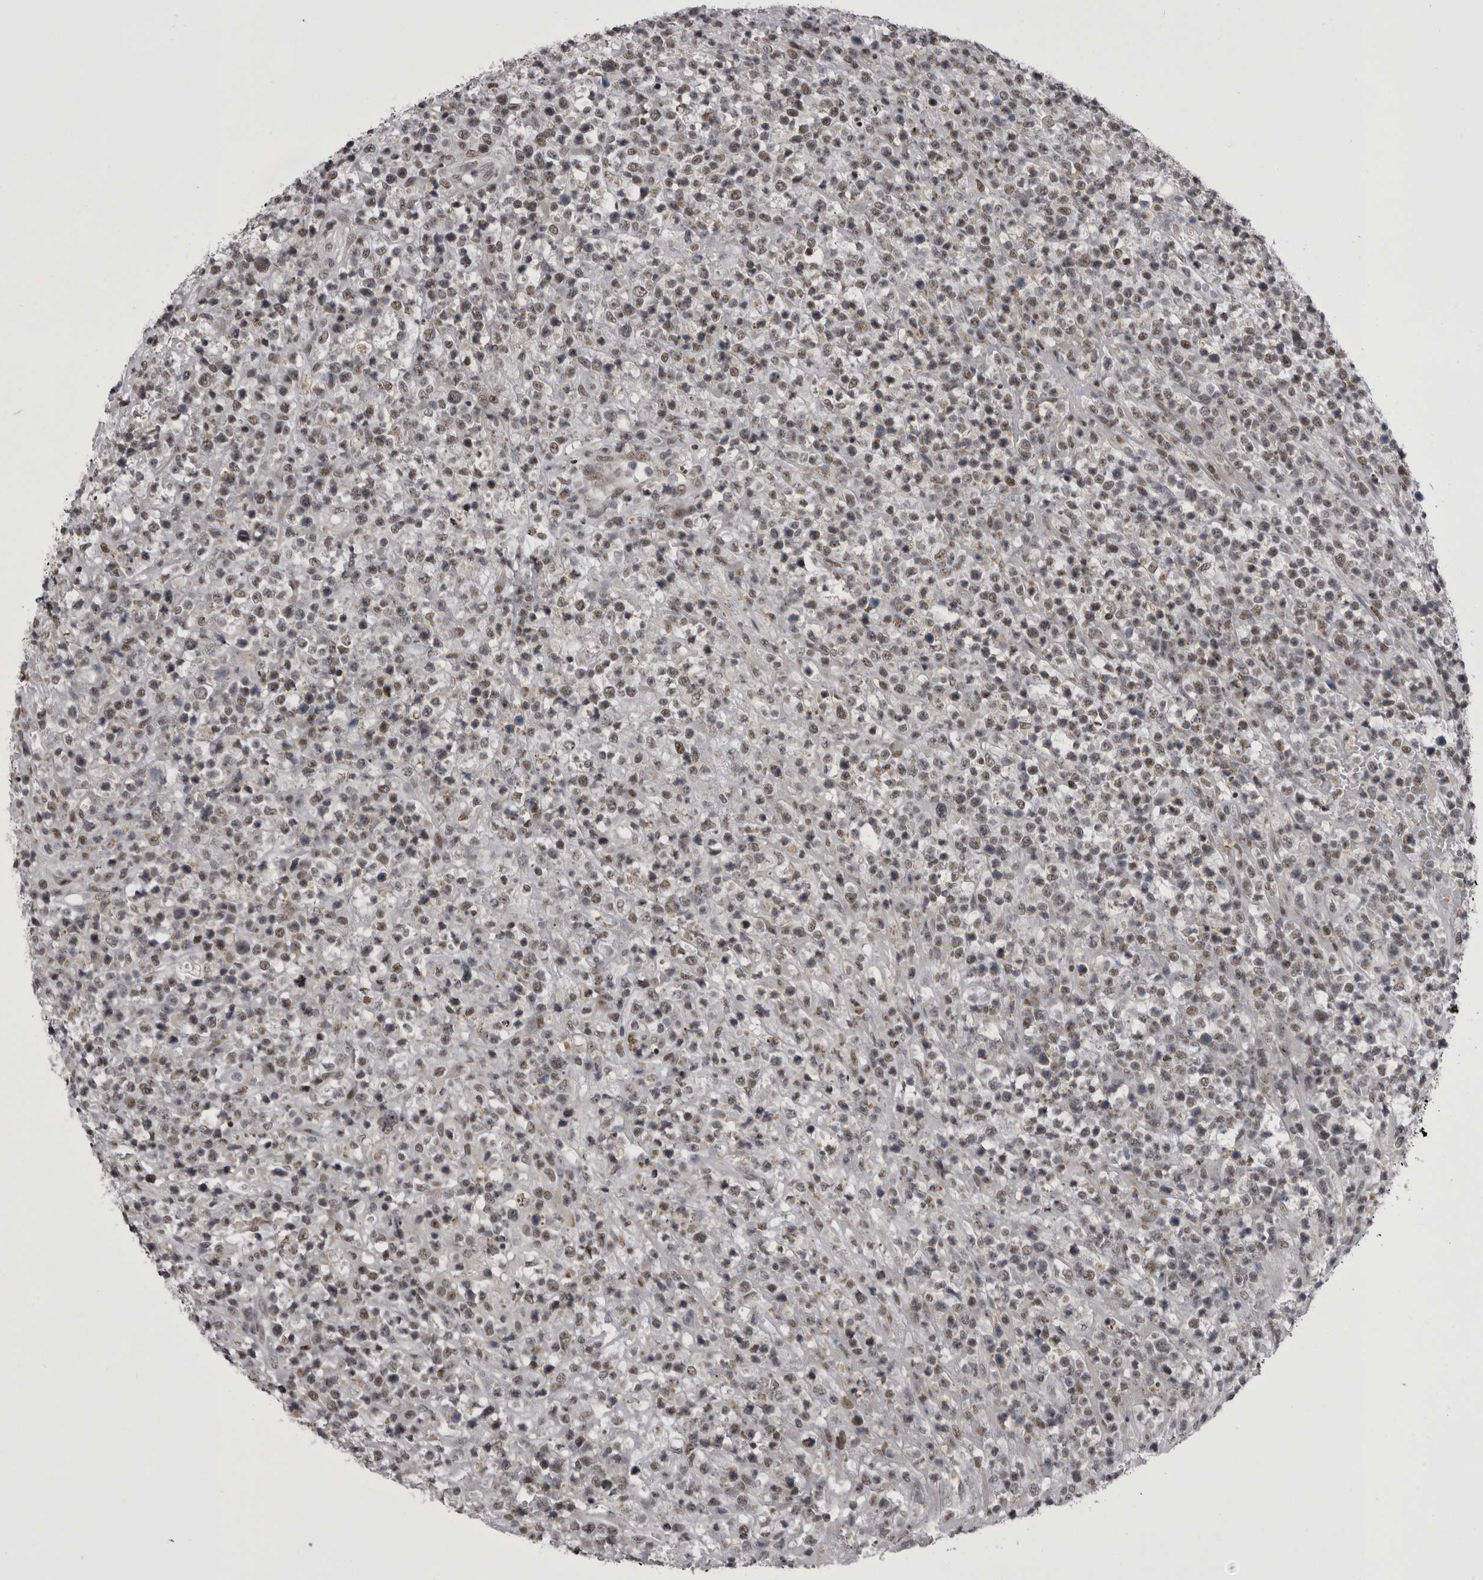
{"staining": {"intensity": "weak", "quantity": "<25%", "location": "nuclear"}, "tissue": "lymphoma", "cell_type": "Tumor cells", "image_type": "cancer", "snomed": [{"axis": "morphology", "description": "Malignant lymphoma, non-Hodgkin's type, High grade"}, {"axis": "topography", "description": "Colon"}], "caption": "This is an IHC photomicrograph of human high-grade malignant lymphoma, non-Hodgkin's type. There is no positivity in tumor cells.", "gene": "PRPF3", "patient": {"sex": "female", "age": 53}}